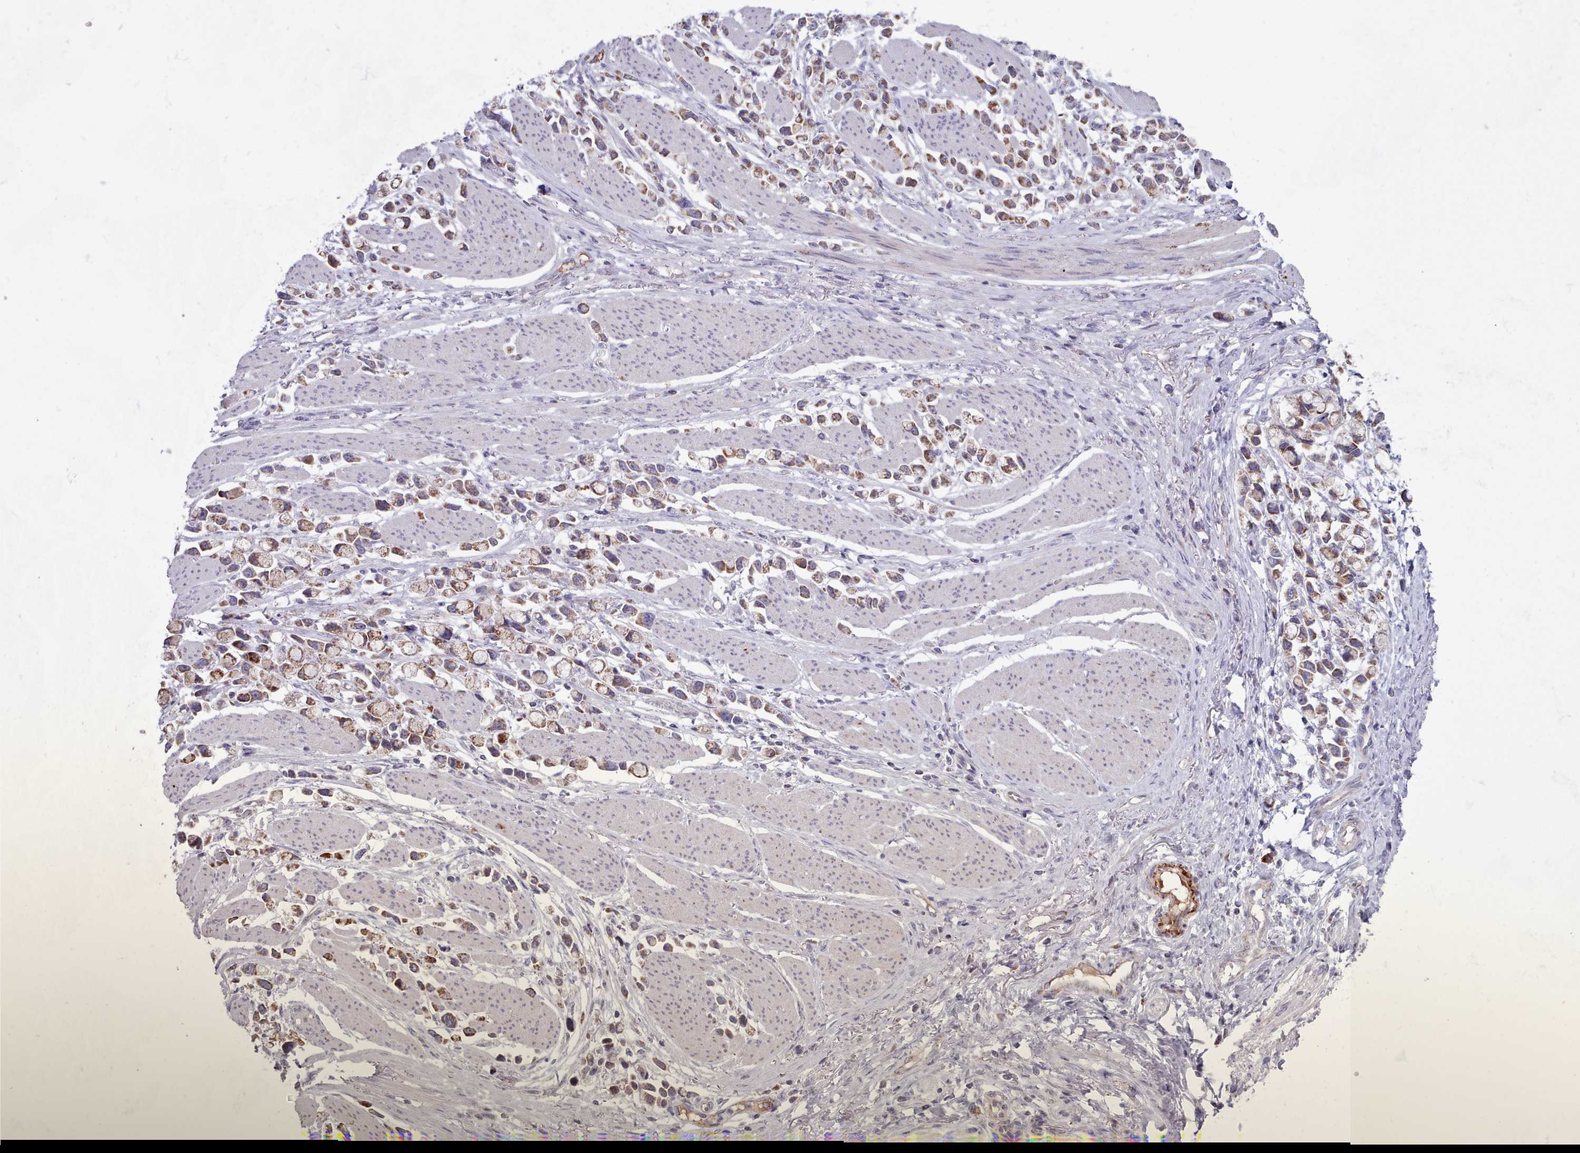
{"staining": {"intensity": "moderate", "quantity": ">75%", "location": "cytoplasmic/membranous"}, "tissue": "stomach cancer", "cell_type": "Tumor cells", "image_type": "cancer", "snomed": [{"axis": "morphology", "description": "Adenocarcinoma, NOS"}, {"axis": "topography", "description": "Stomach"}], "caption": "Tumor cells demonstrate medium levels of moderate cytoplasmic/membranous positivity in about >75% of cells in human adenocarcinoma (stomach).", "gene": "TRARG1", "patient": {"sex": "female", "age": 81}}